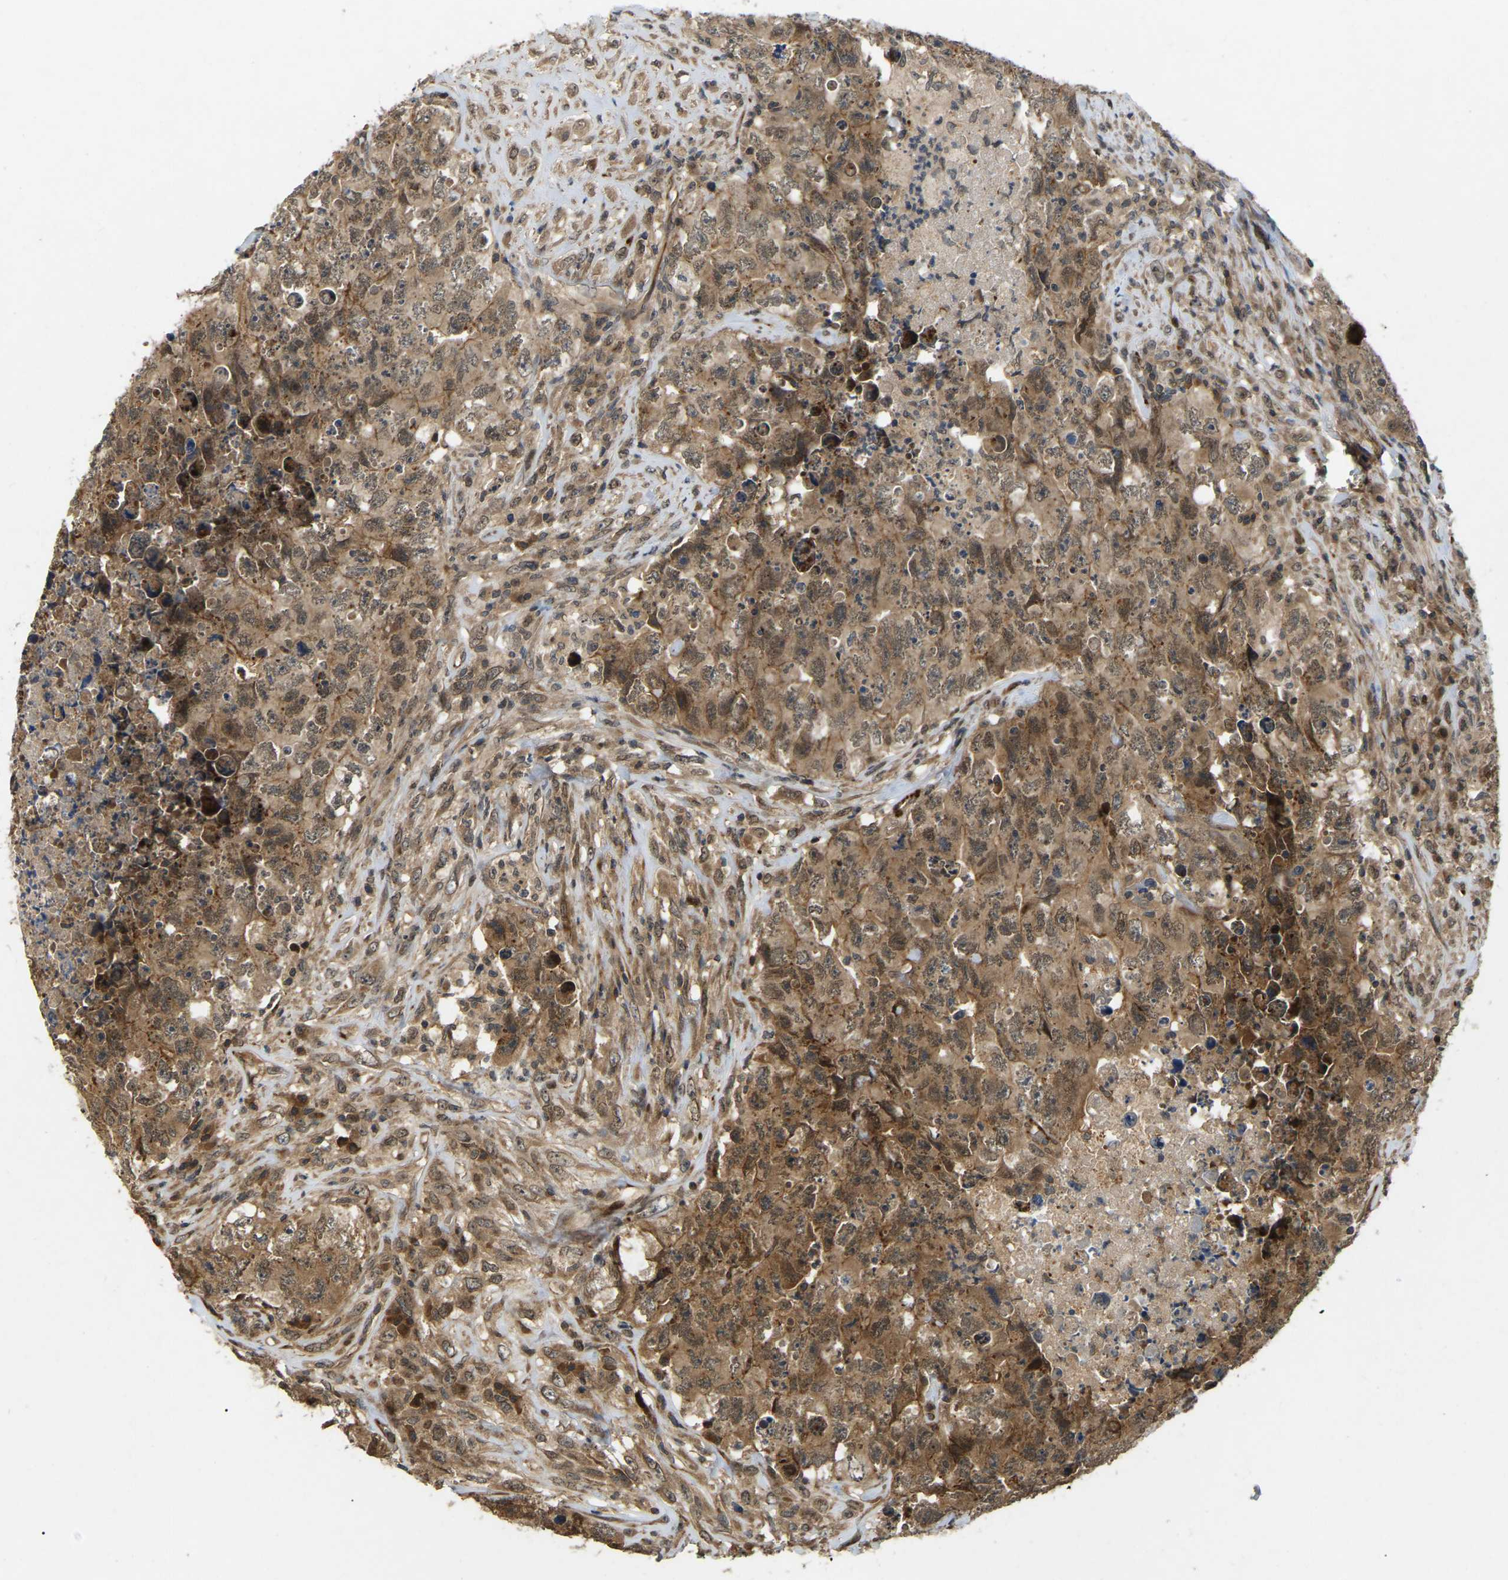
{"staining": {"intensity": "moderate", "quantity": ">75%", "location": "cytoplasmic/membranous,nuclear"}, "tissue": "testis cancer", "cell_type": "Tumor cells", "image_type": "cancer", "snomed": [{"axis": "morphology", "description": "Carcinoma, Embryonal, NOS"}, {"axis": "topography", "description": "Testis"}], "caption": "Protein expression analysis of human testis embryonal carcinoma reveals moderate cytoplasmic/membranous and nuclear staining in about >75% of tumor cells.", "gene": "KIAA1549", "patient": {"sex": "male", "age": 32}}